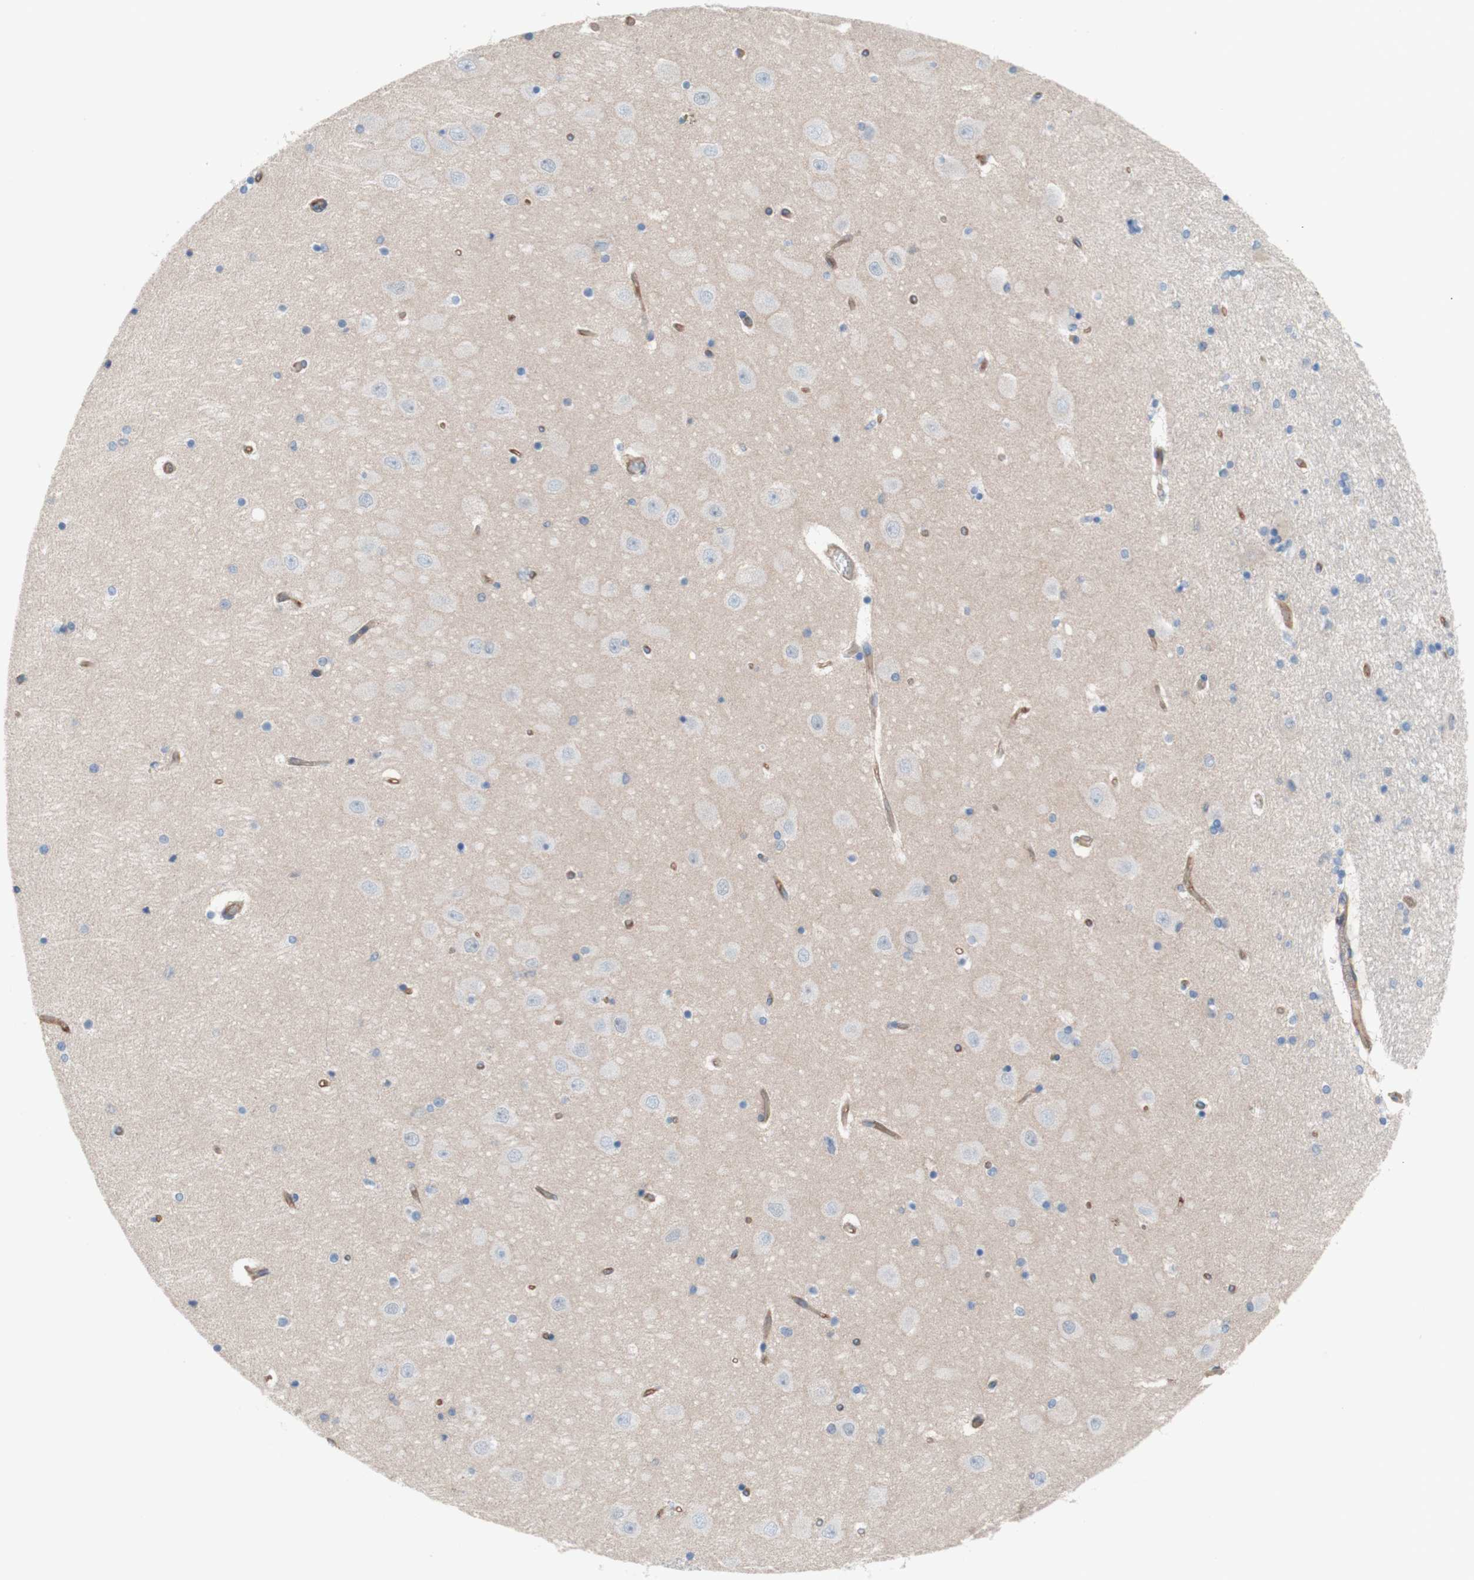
{"staining": {"intensity": "negative", "quantity": "none", "location": "none"}, "tissue": "hippocampus", "cell_type": "Glial cells", "image_type": "normal", "snomed": [{"axis": "morphology", "description": "Normal tissue, NOS"}, {"axis": "topography", "description": "Hippocampus"}], "caption": "A micrograph of human hippocampus is negative for staining in glial cells. Nuclei are stained in blue.", "gene": "CD46", "patient": {"sex": "female", "age": 54}}